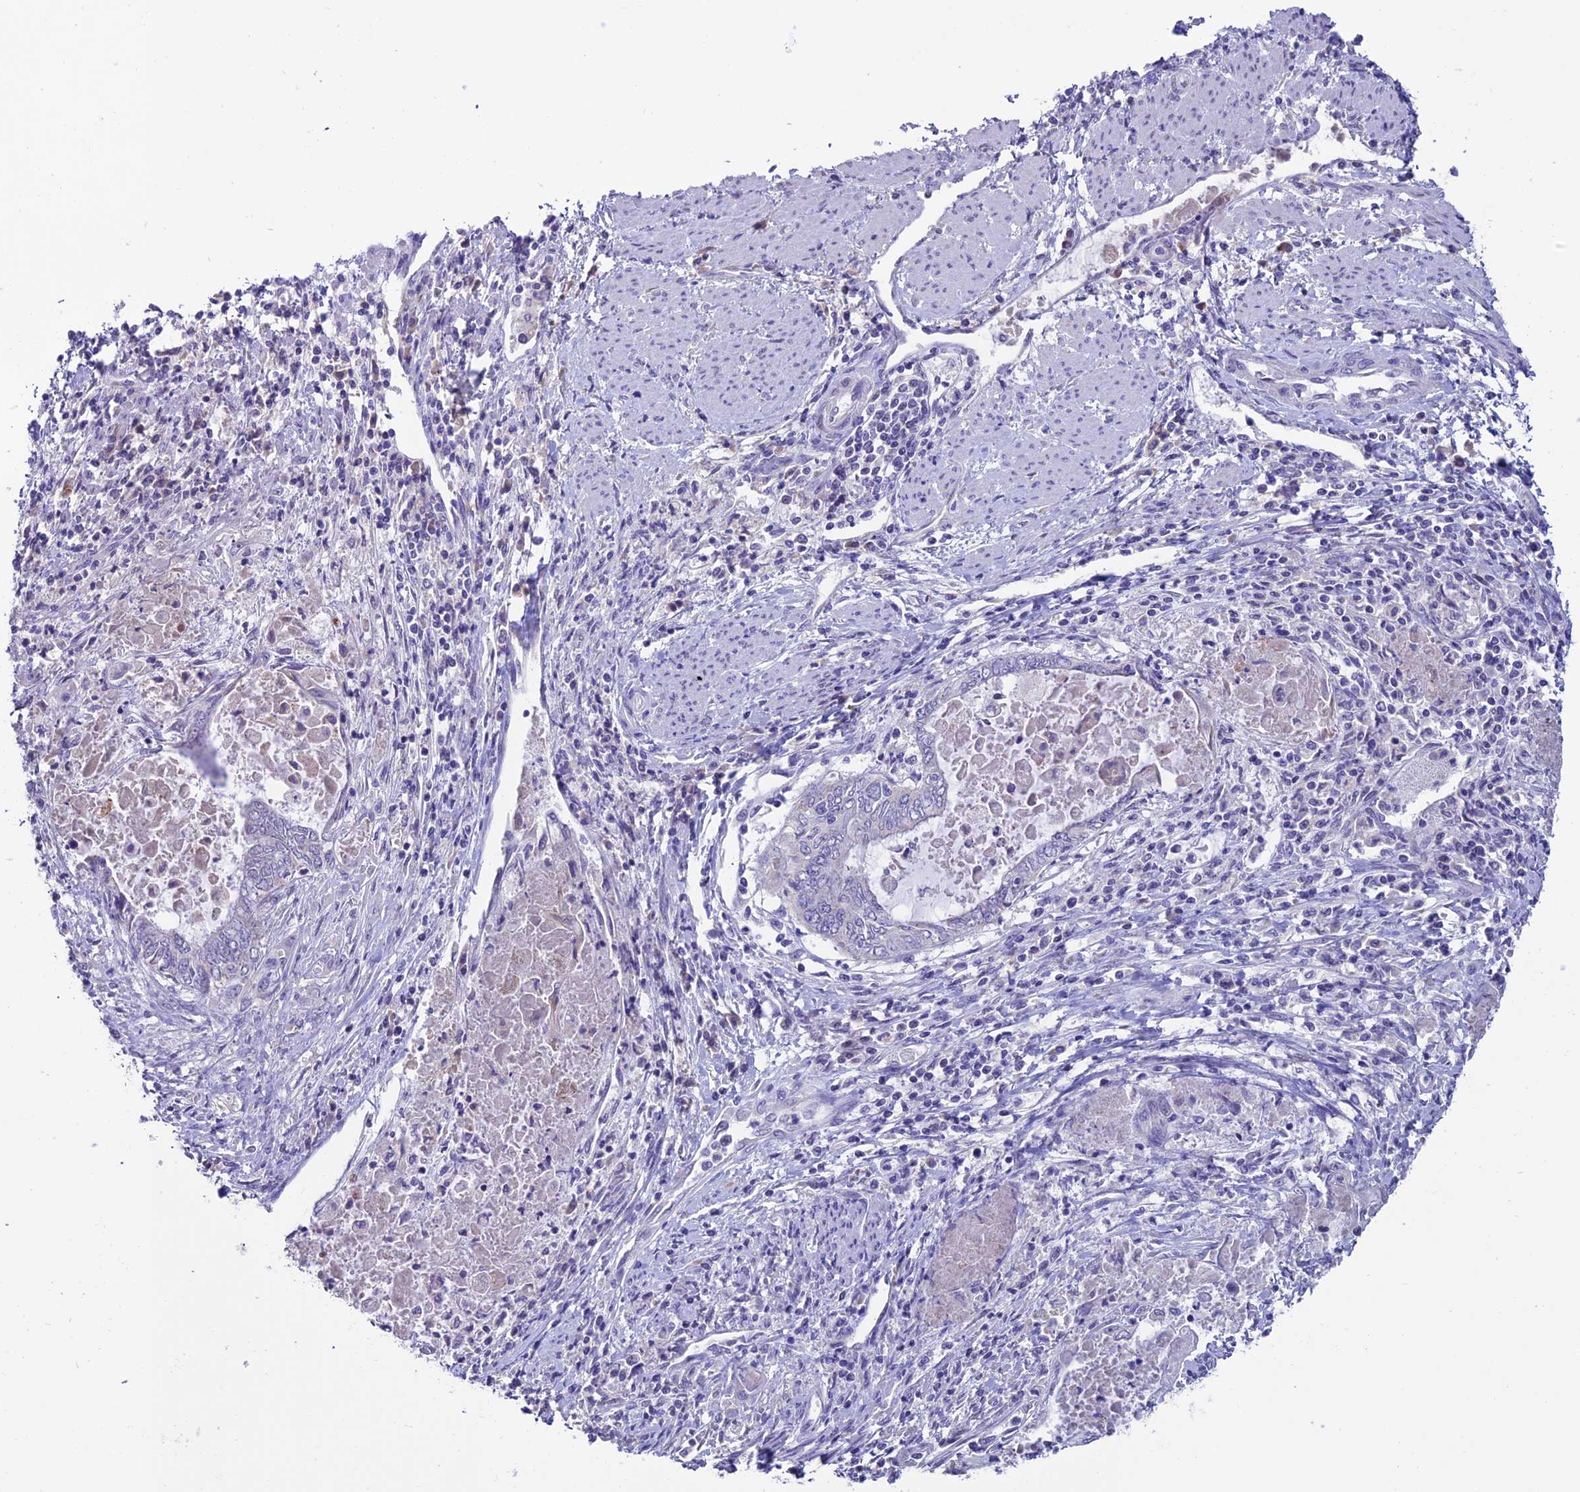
{"staining": {"intensity": "negative", "quantity": "none", "location": "none"}, "tissue": "endometrial cancer", "cell_type": "Tumor cells", "image_type": "cancer", "snomed": [{"axis": "morphology", "description": "Adenocarcinoma, NOS"}, {"axis": "topography", "description": "Uterus"}, {"axis": "topography", "description": "Endometrium"}], "caption": "An image of human adenocarcinoma (endometrial) is negative for staining in tumor cells.", "gene": "SLC10A1", "patient": {"sex": "female", "age": 70}}